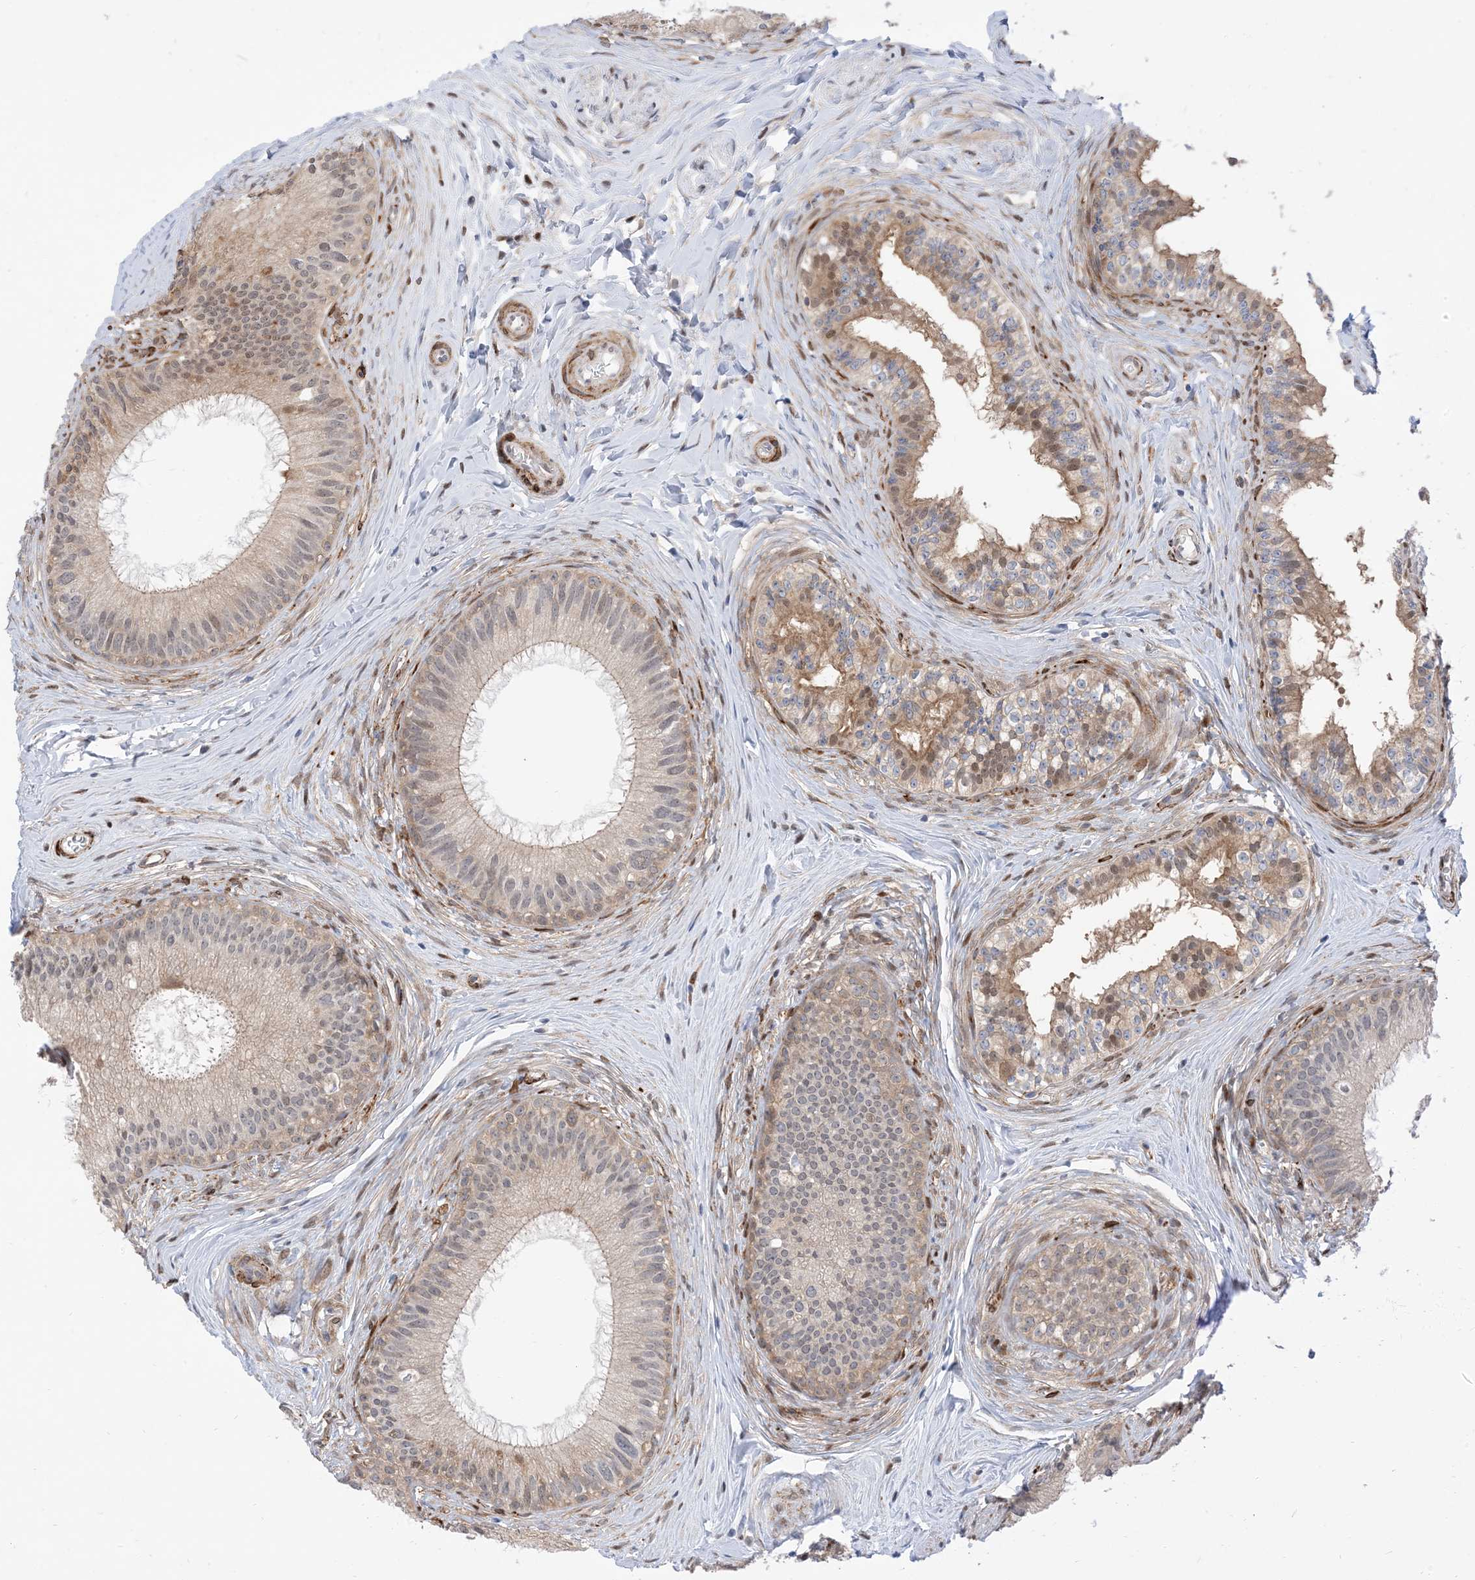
{"staining": {"intensity": "moderate", "quantity": "<25%", "location": "cytoplasmic/membranous,nuclear"}, "tissue": "epididymis", "cell_type": "Glandular cells", "image_type": "normal", "snomed": [{"axis": "morphology", "description": "Normal tissue, NOS"}, {"axis": "topography", "description": "Epididymis"}], "caption": "The histopathology image reveals staining of unremarkable epididymis, revealing moderate cytoplasmic/membranous,nuclear protein expression (brown color) within glandular cells.", "gene": "RIN1", "patient": {"sex": "male", "age": 27}}